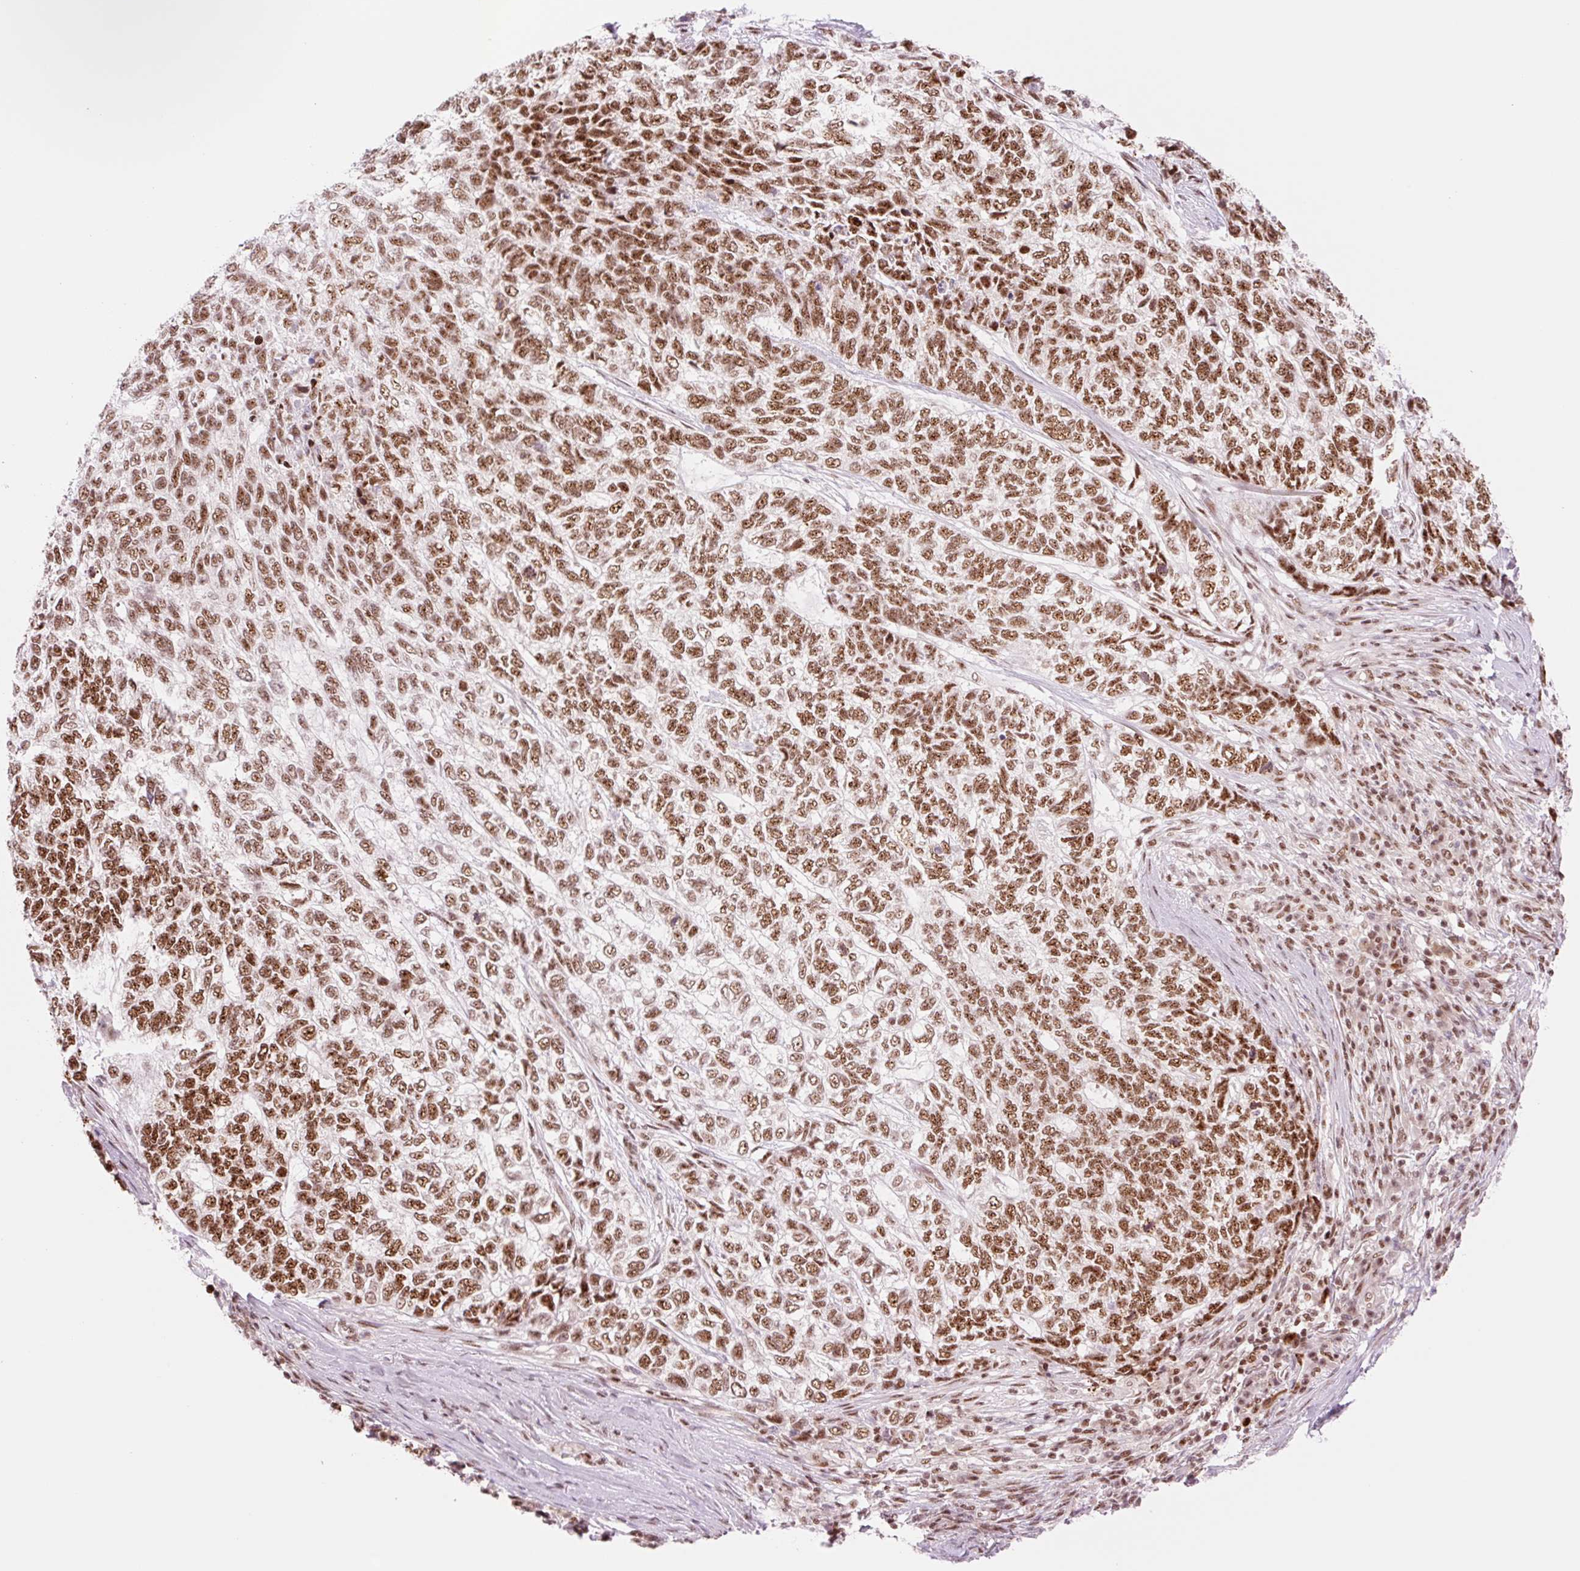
{"staining": {"intensity": "strong", "quantity": ">75%", "location": "nuclear"}, "tissue": "skin cancer", "cell_type": "Tumor cells", "image_type": "cancer", "snomed": [{"axis": "morphology", "description": "Basal cell carcinoma"}, {"axis": "topography", "description": "Skin"}], "caption": "Immunohistochemical staining of human basal cell carcinoma (skin) exhibits high levels of strong nuclear expression in about >75% of tumor cells.", "gene": "PRDM11", "patient": {"sex": "female", "age": 65}}